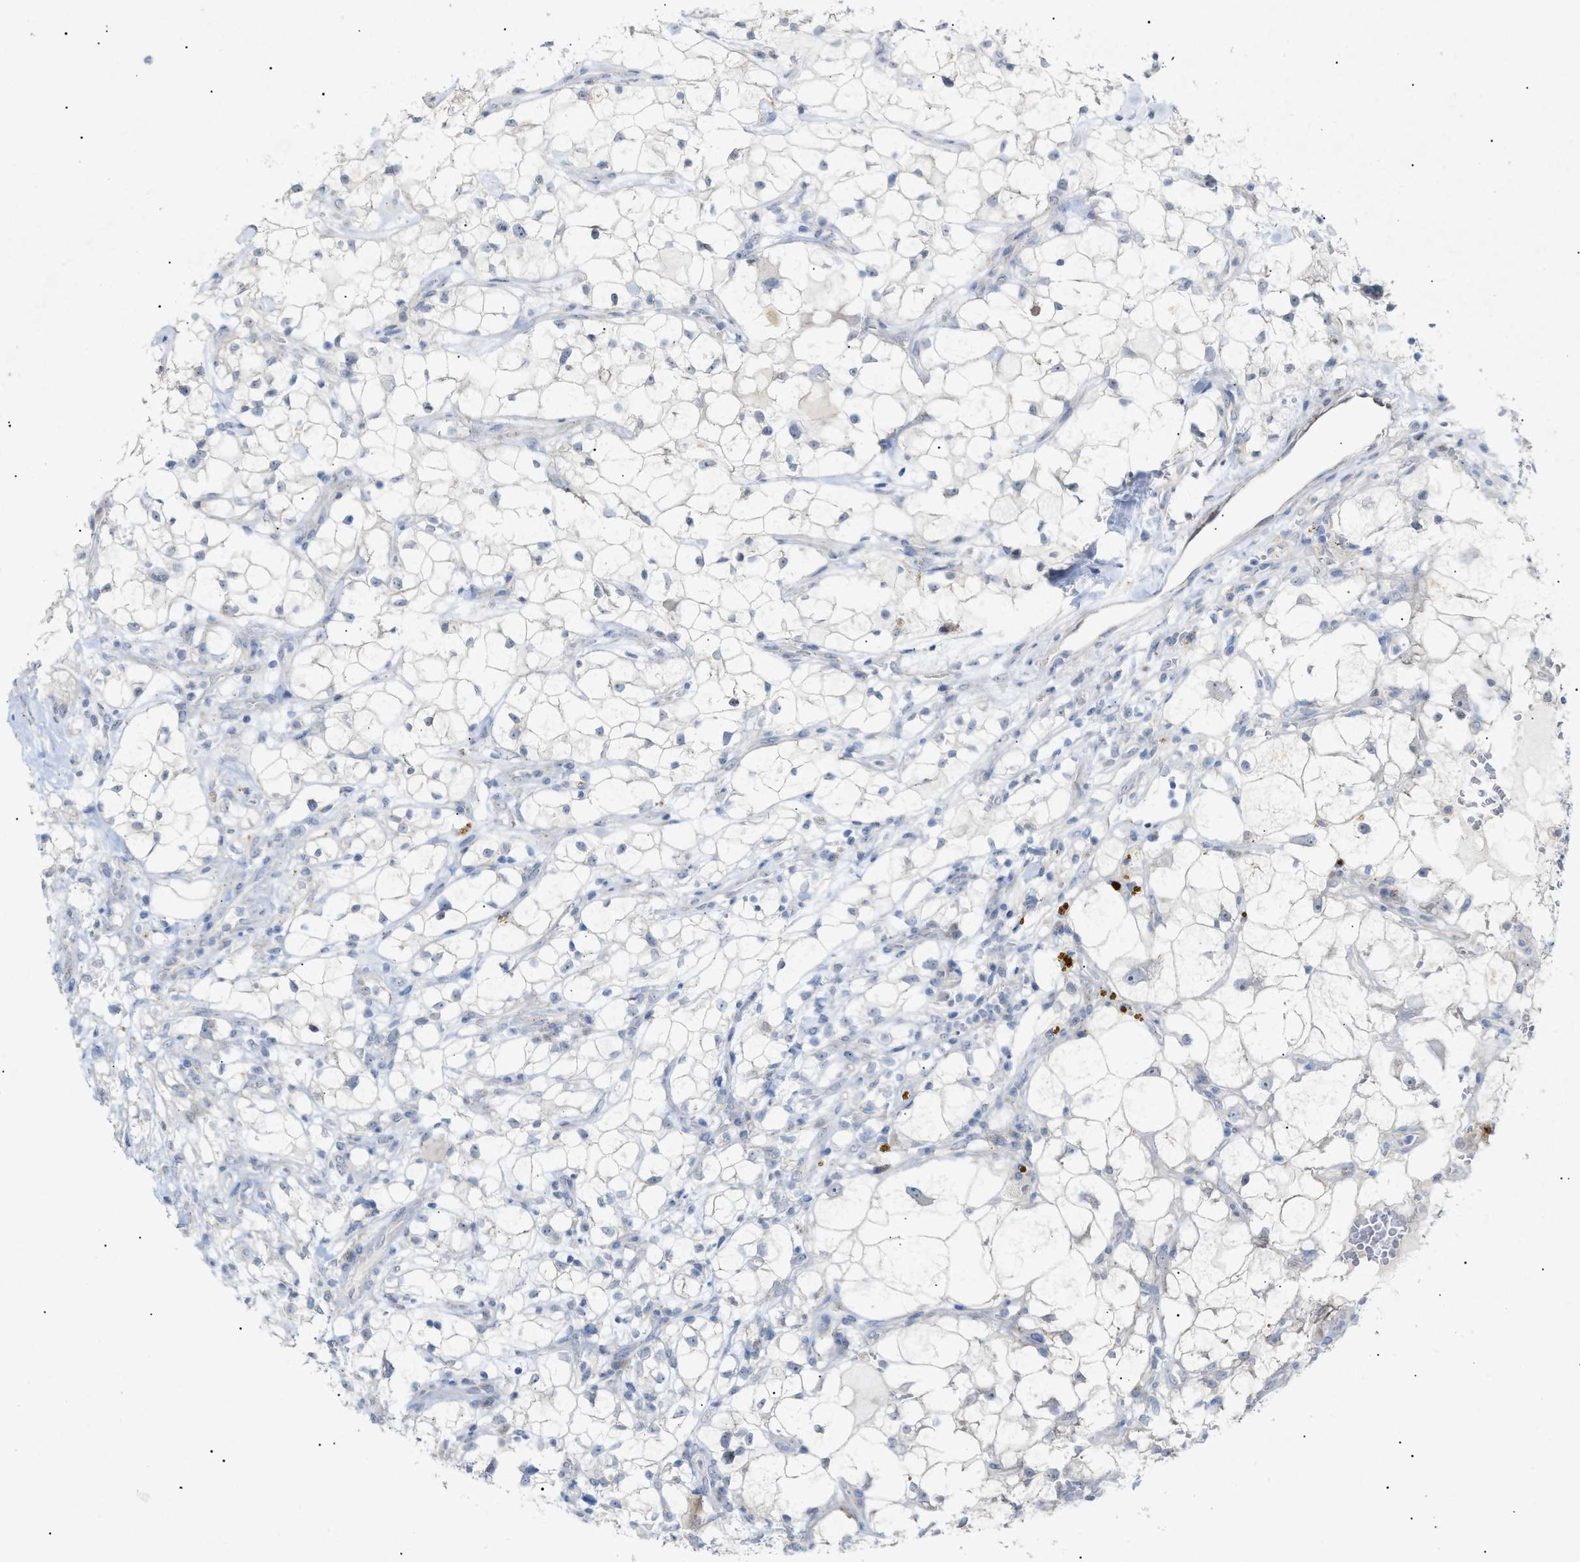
{"staining": {"intensity": "negative", "quantity": "none", "location": "none"}, "tissue": "renal cancer", "cell_type": "Tumor cells", "image_type": "cancer", "snomed": [{"axis": "morphology", "description": "Adenocarcinoma, NOS"}, {"axis": "topography", "description": "Kidney"}], "caption": "The image exhibits no staining of tumor cells in renal adenocarcinoma.", "gene": "SLC25A31", "patient": {"sex": "female", "age": 60}}